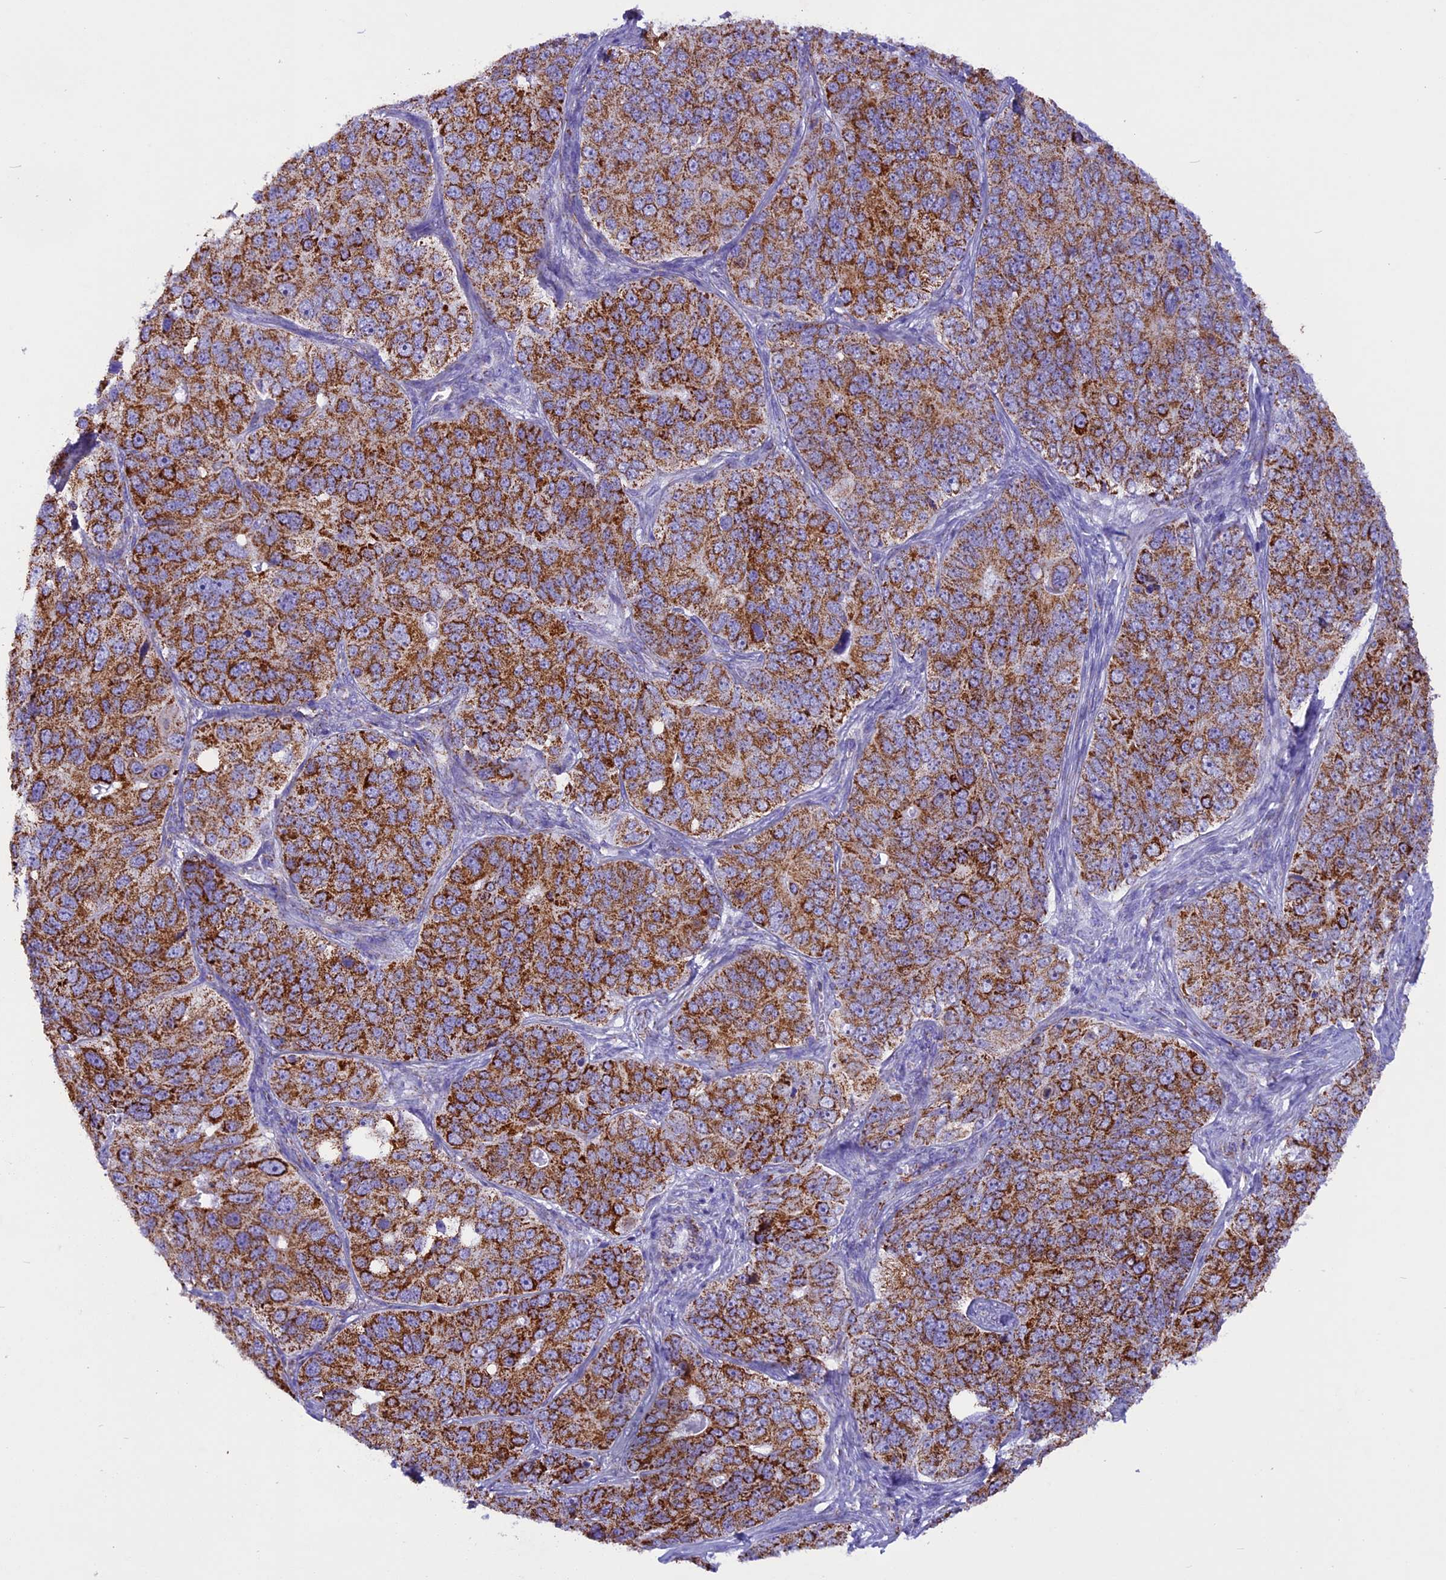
{"staining": {"intensity": "strong", "quantity": ">75%", "location": "cytoplasmic/membranous"}, "tissue": "ovarian cancer", "cell_type": "Tumor cells", "image_type": "cancer", "snomed": [{"axis": "morphology", "description": "Carcinoma, endometroid"}, {"axis": "topography", "description": "Ovary"}], "caption": "Human ovarian endometroid carcinoma stained with a brown dye displays strong cytoplasmic/membranous positive staining in approximately >75% of tumor cells.", "gene": "ICA1L", "patient": {"sex": "female", "age": 51}}